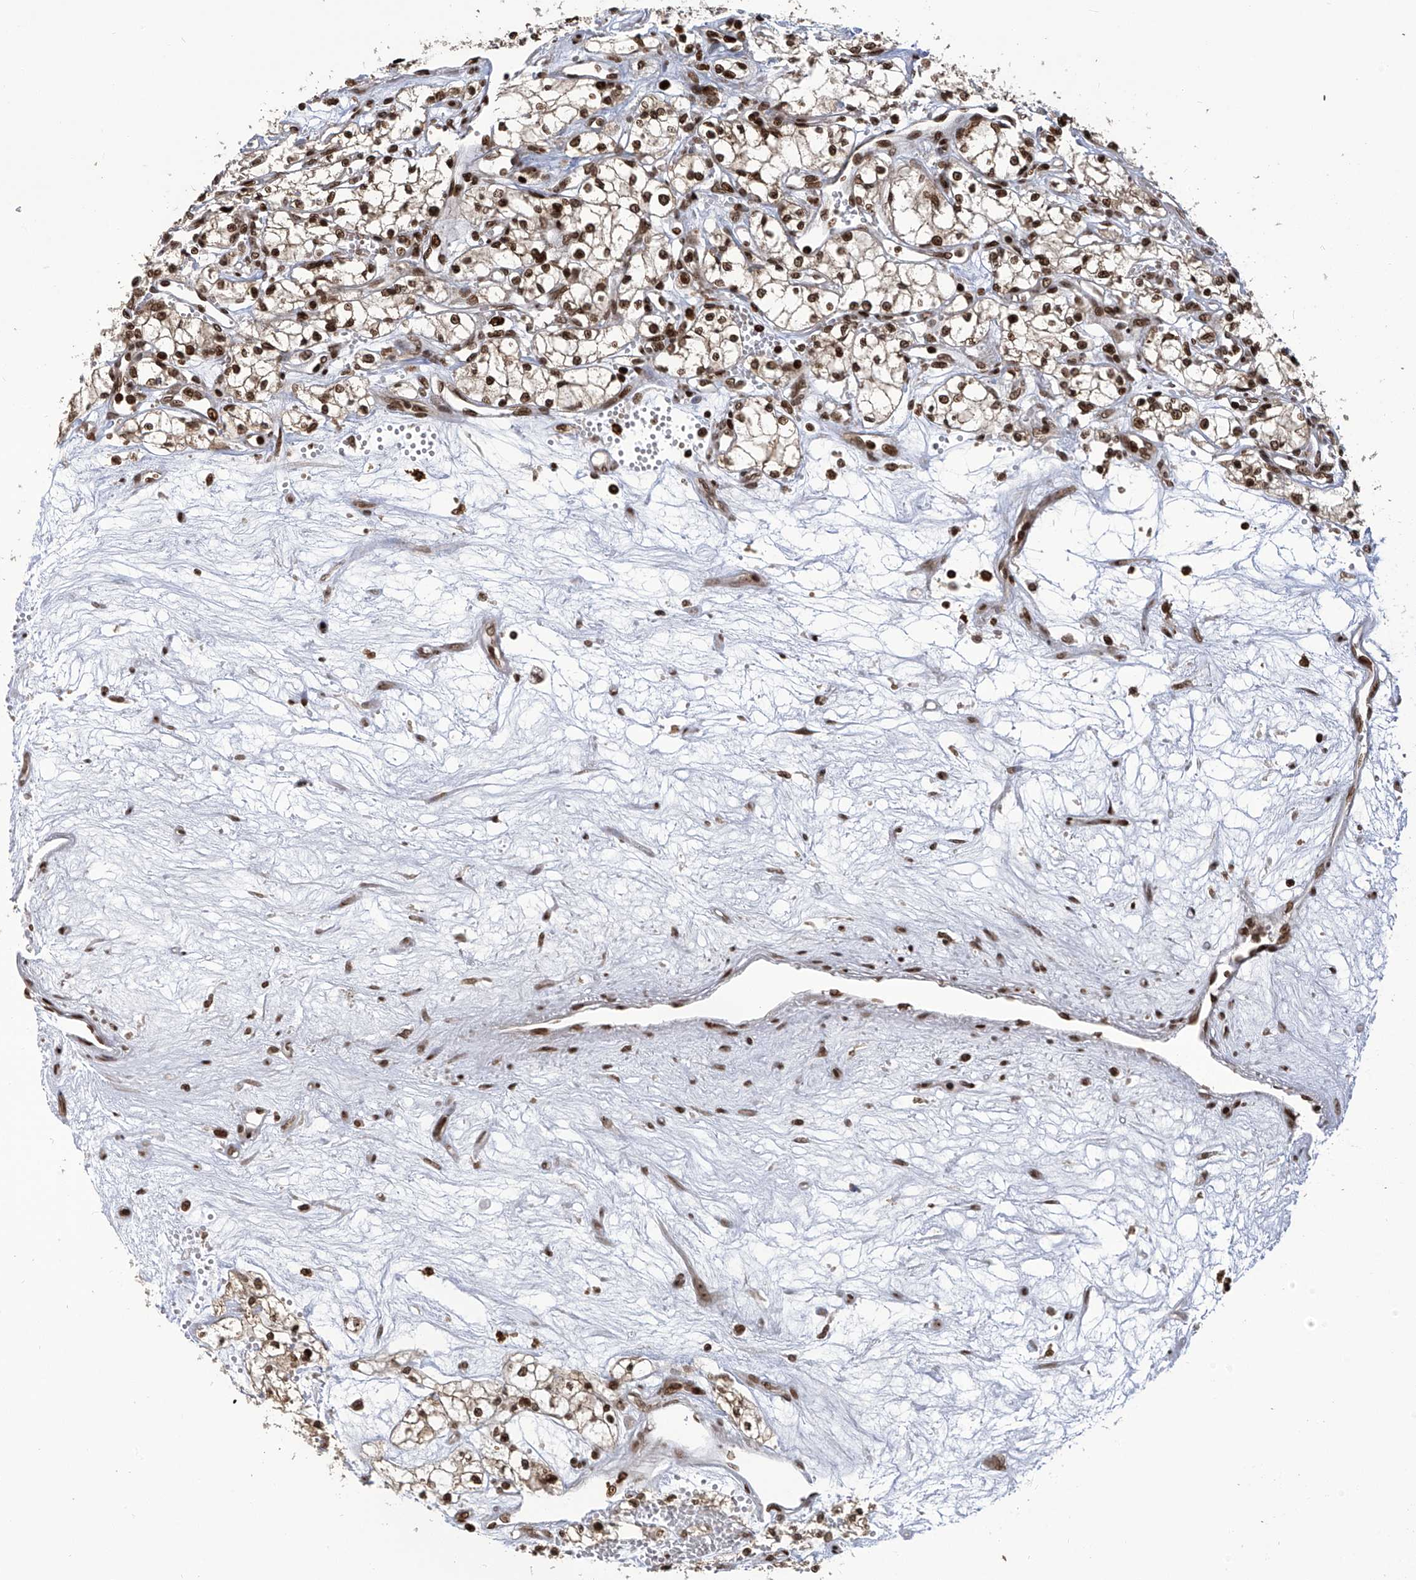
{"staining": {"intensity": "moderate", "quantity": ">75%", "location": "nuclear"}, "tissue": "renal cancer", "cell_type": "Tumor cells", "image_type": "cancer", "snomed": [{"axis": "morphology", "description": "Adenocarcinoma, NOS"}, {"axis": "topography", "description": "Kidney"}], "caption": "Immunohistochemical staining of renal adenocarcinoma demonstrates medium levels of moderate nuclear protein staining in approximately >75% of tumor cells.", "gene": "PAK1IP1", "patient": {"sex": "male", "age": 59}}